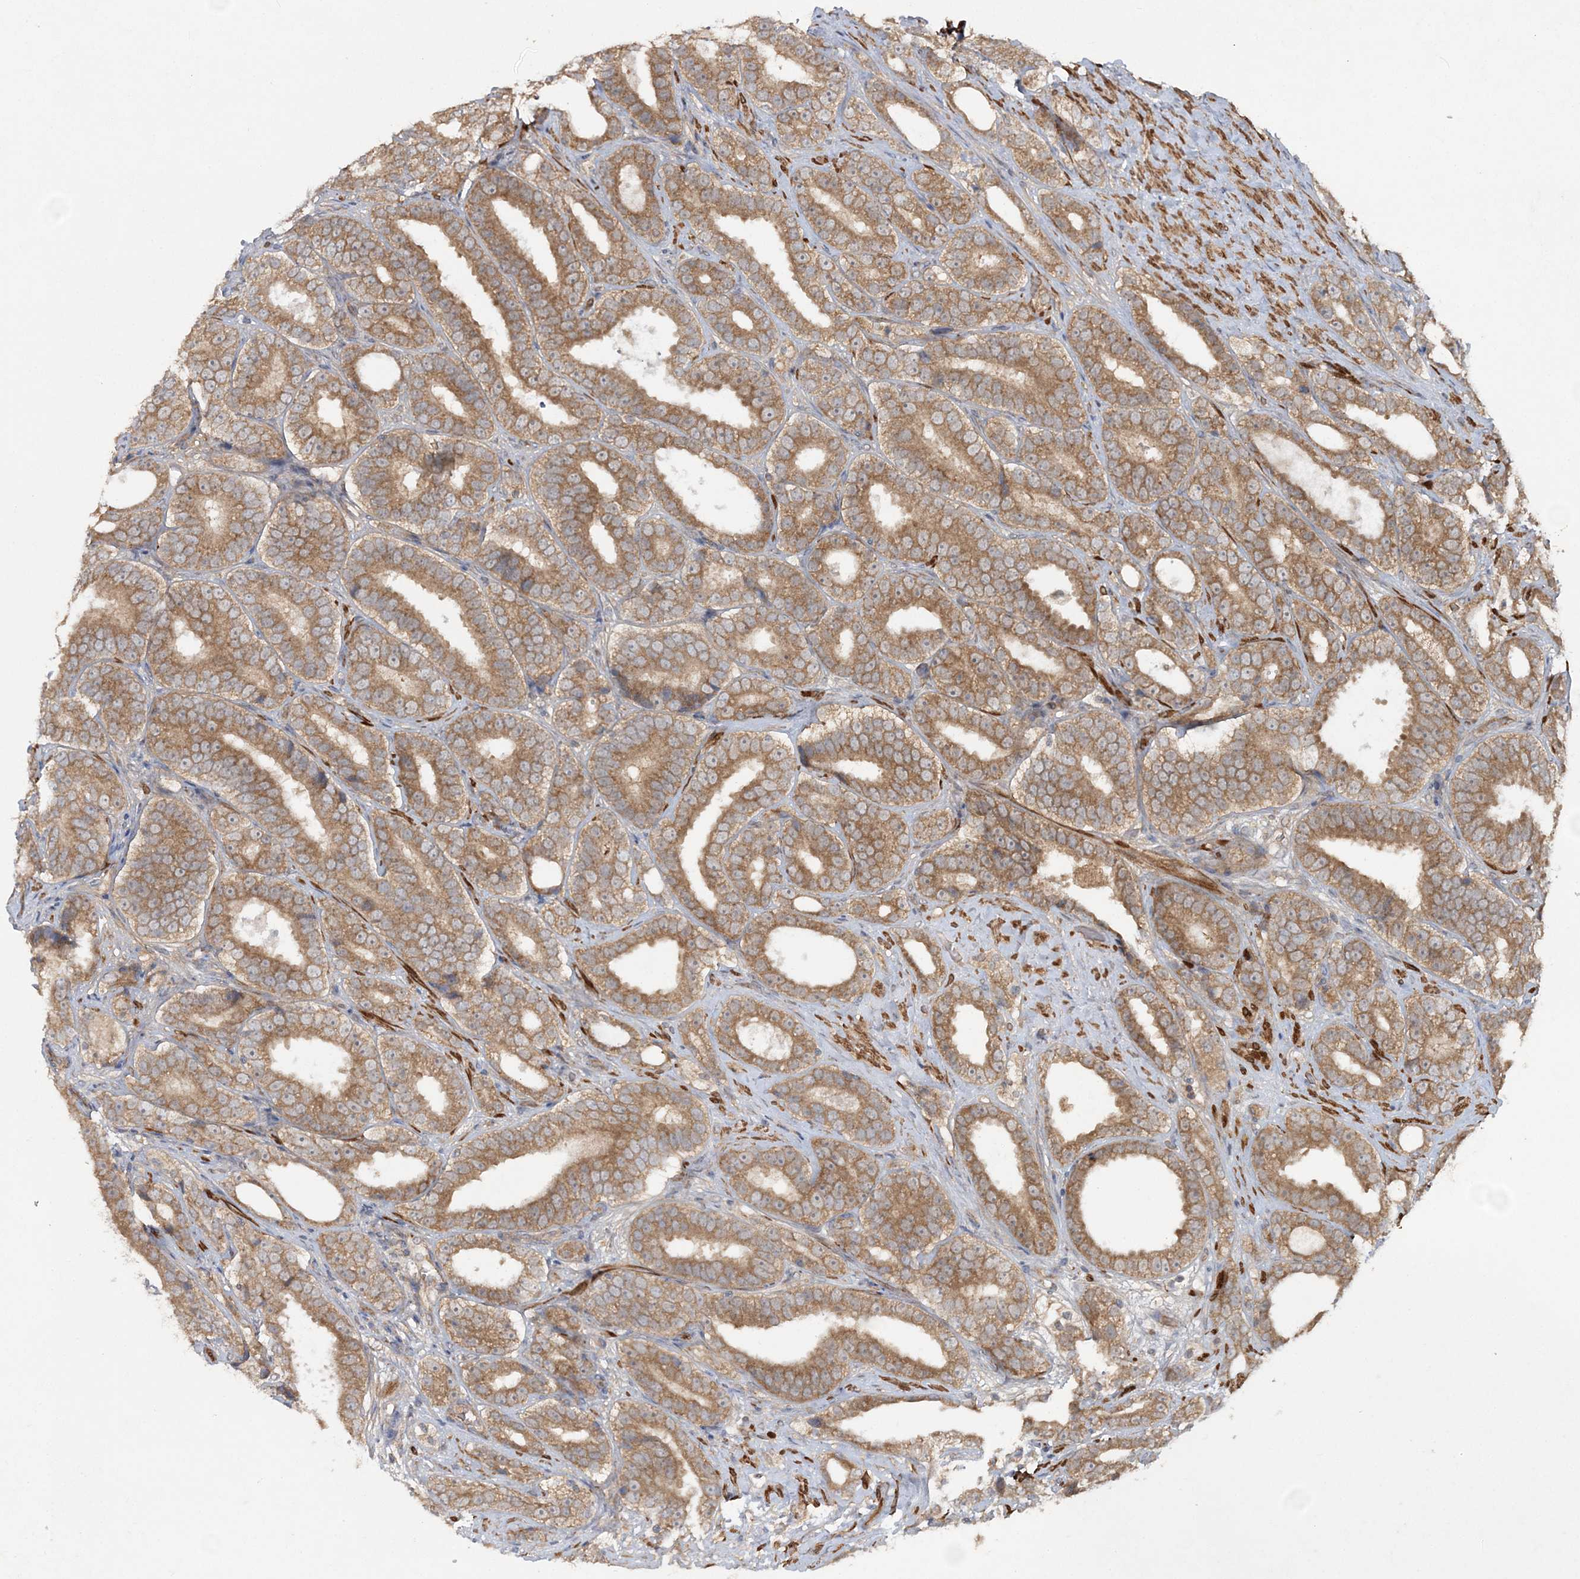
{"staining": {"intensity": "moderate", "quantity": ">75%", "location": "cytoplasmic/membranous"}, "tissue": "prostate cancer", "cell_type": "Tumor cells", "image_type": "cancer", "snomed": [{"axis": "morphology", "description": "Adenocarcinoma, High grade"}, {"axis": "topography", "description": "Prostate"}], "caption": "The immunohistochemical stain highlights moderate cytoplasmic/membranous expression in tumor cells of prostate high-grade adenocarcinoma tissue.", "gene": "MOCS2", "patient": {"sex": "male", "age": 56}}